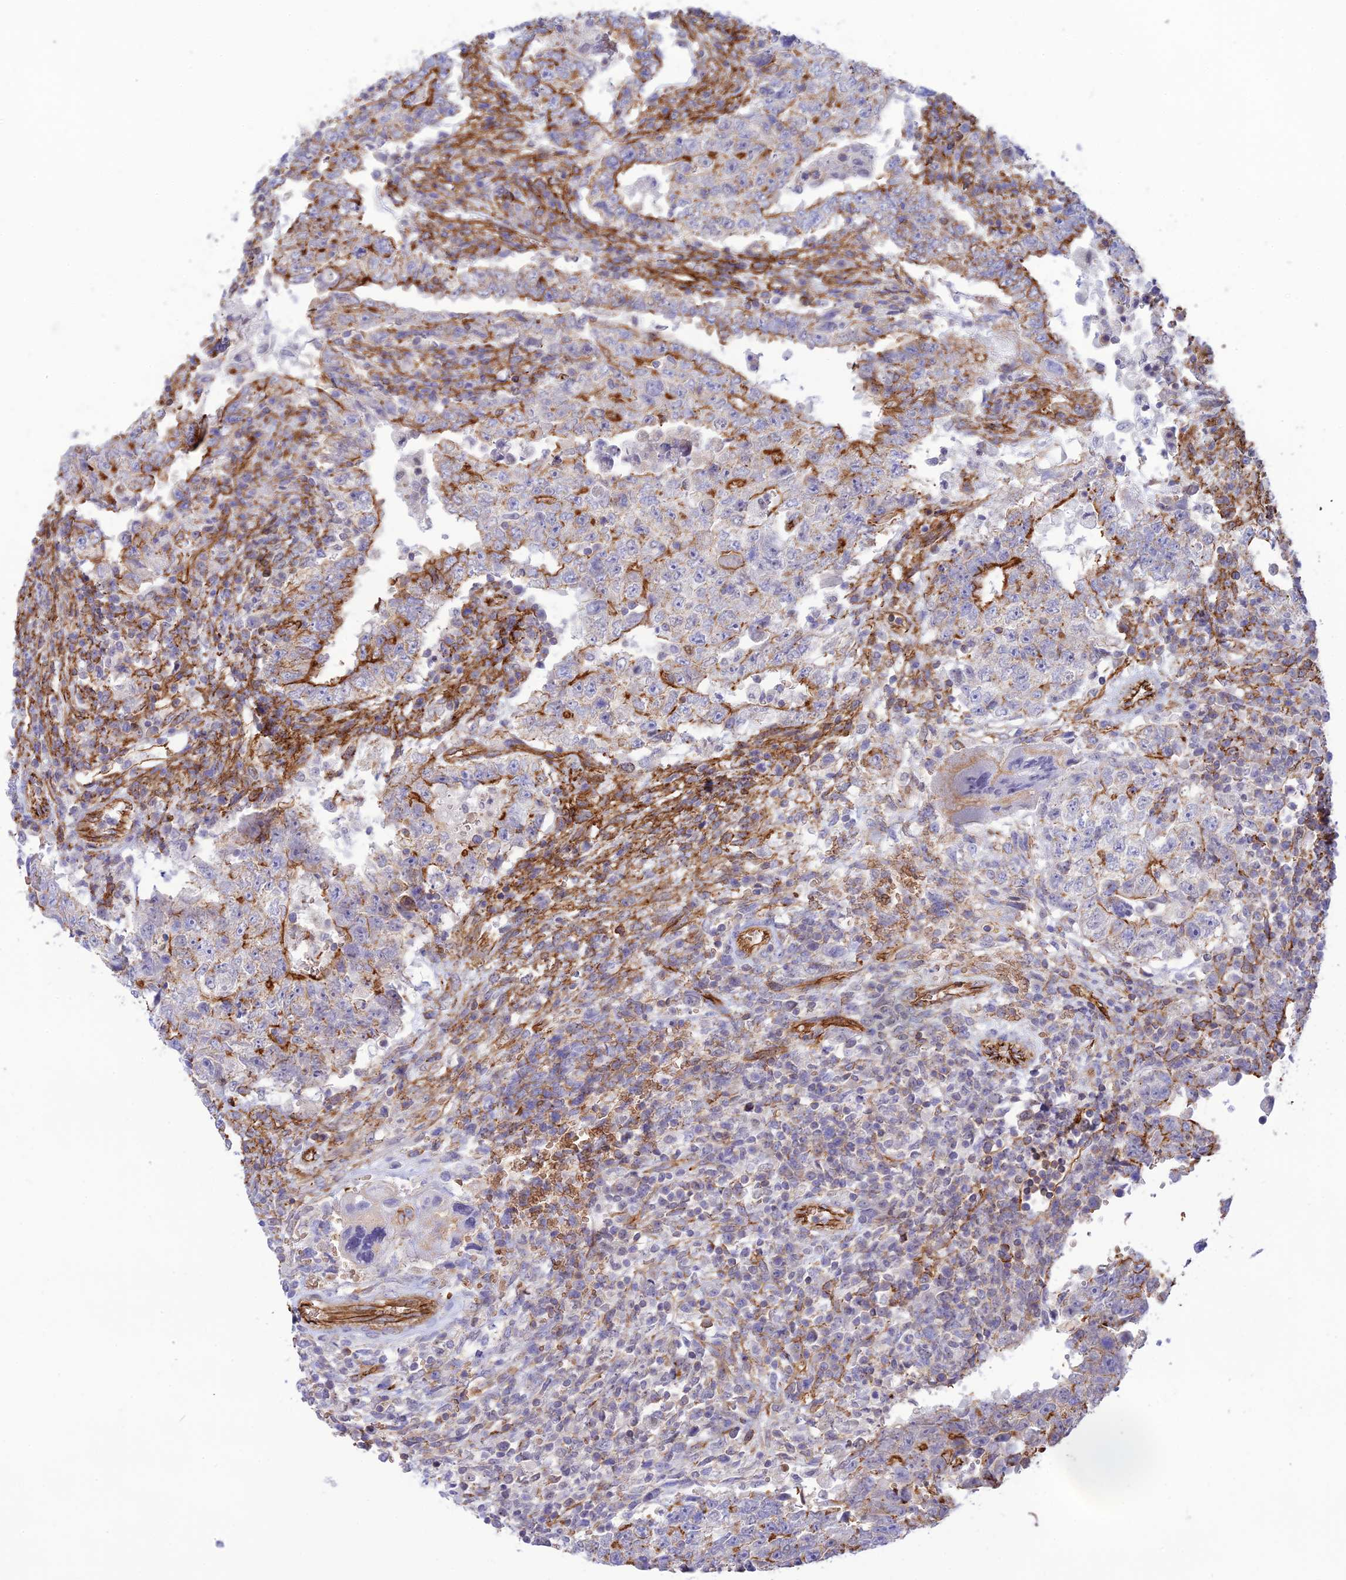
{"staining": {"intensity": "strong", "quantity": "<25%", "location": "cytoplasmic/membranous"}, "tissue": "testis cancer", "cell_type": "Tumor cells", "image_type": "cancer", "snomed": [{"axis": "morphology", "description": "Carcinoma, Embryonal, NOS"}, {"axis": "topography", "description": "Testis"}], "caption": "Testis cancer stained with immunohistochemistry (IHC) demonstrates strong cytoplasmic/membranous staining in about <25% of tumor cells.", "gene": "YPEL5", "patient": {"sex": "male", "age": 26}}